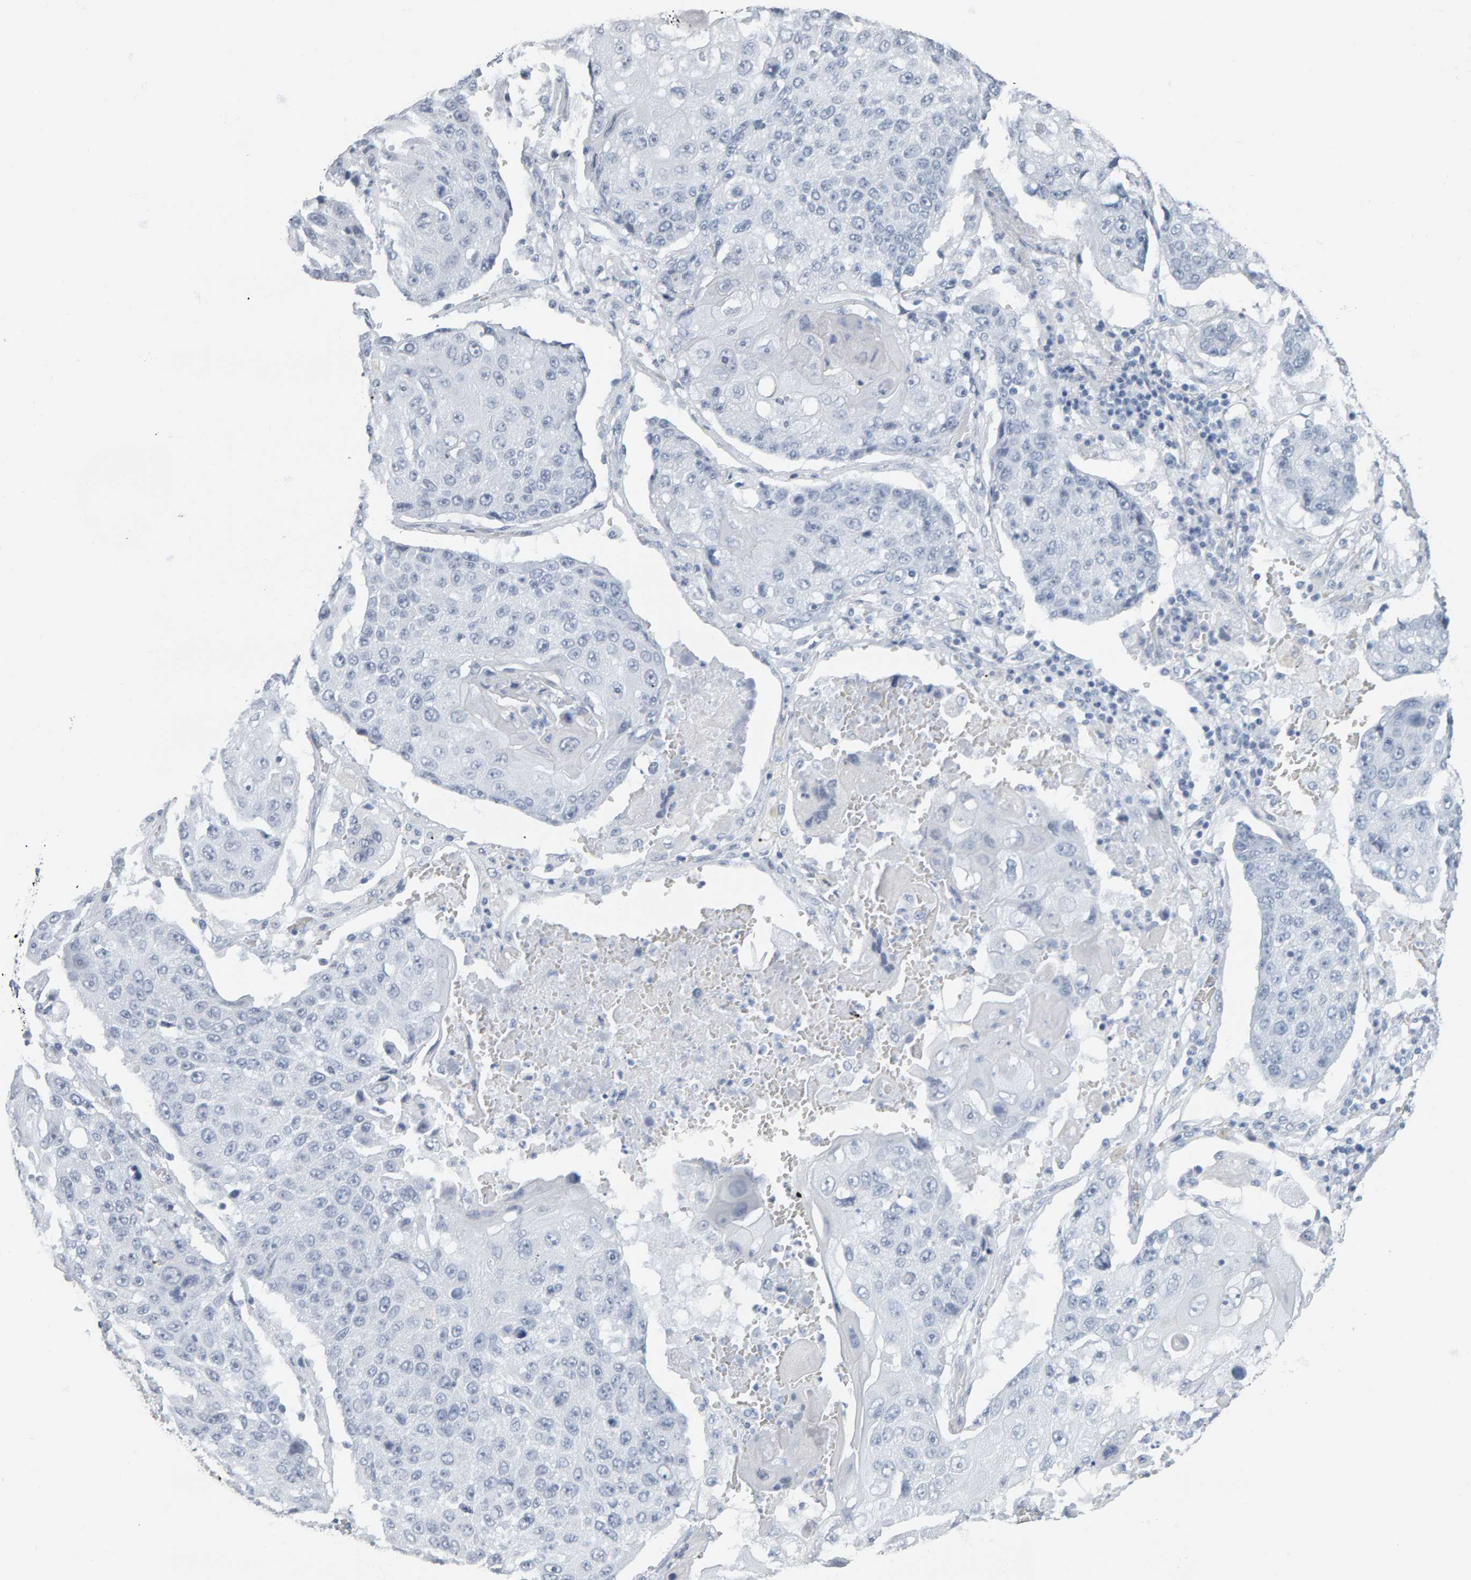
{"staining": {"intensity": "negative", "quantity": "none", "location": "none"}, "tissue": "lung cancer", "cell_type": "Tumor cells", "image_type": "cancer", "snomed": [{"axis": "morphology", "description": "Squamous cell carcinoma, NOS"}, {"axis": "topography", "description": "Lung"}], "caption": "This is a photomicrograph of IHC staining of lung squamous cell carcinoma, which shows no positivity in tumor cells.", "gene": "SPACA3", "patient": {"sex": "male", "age": 61}}